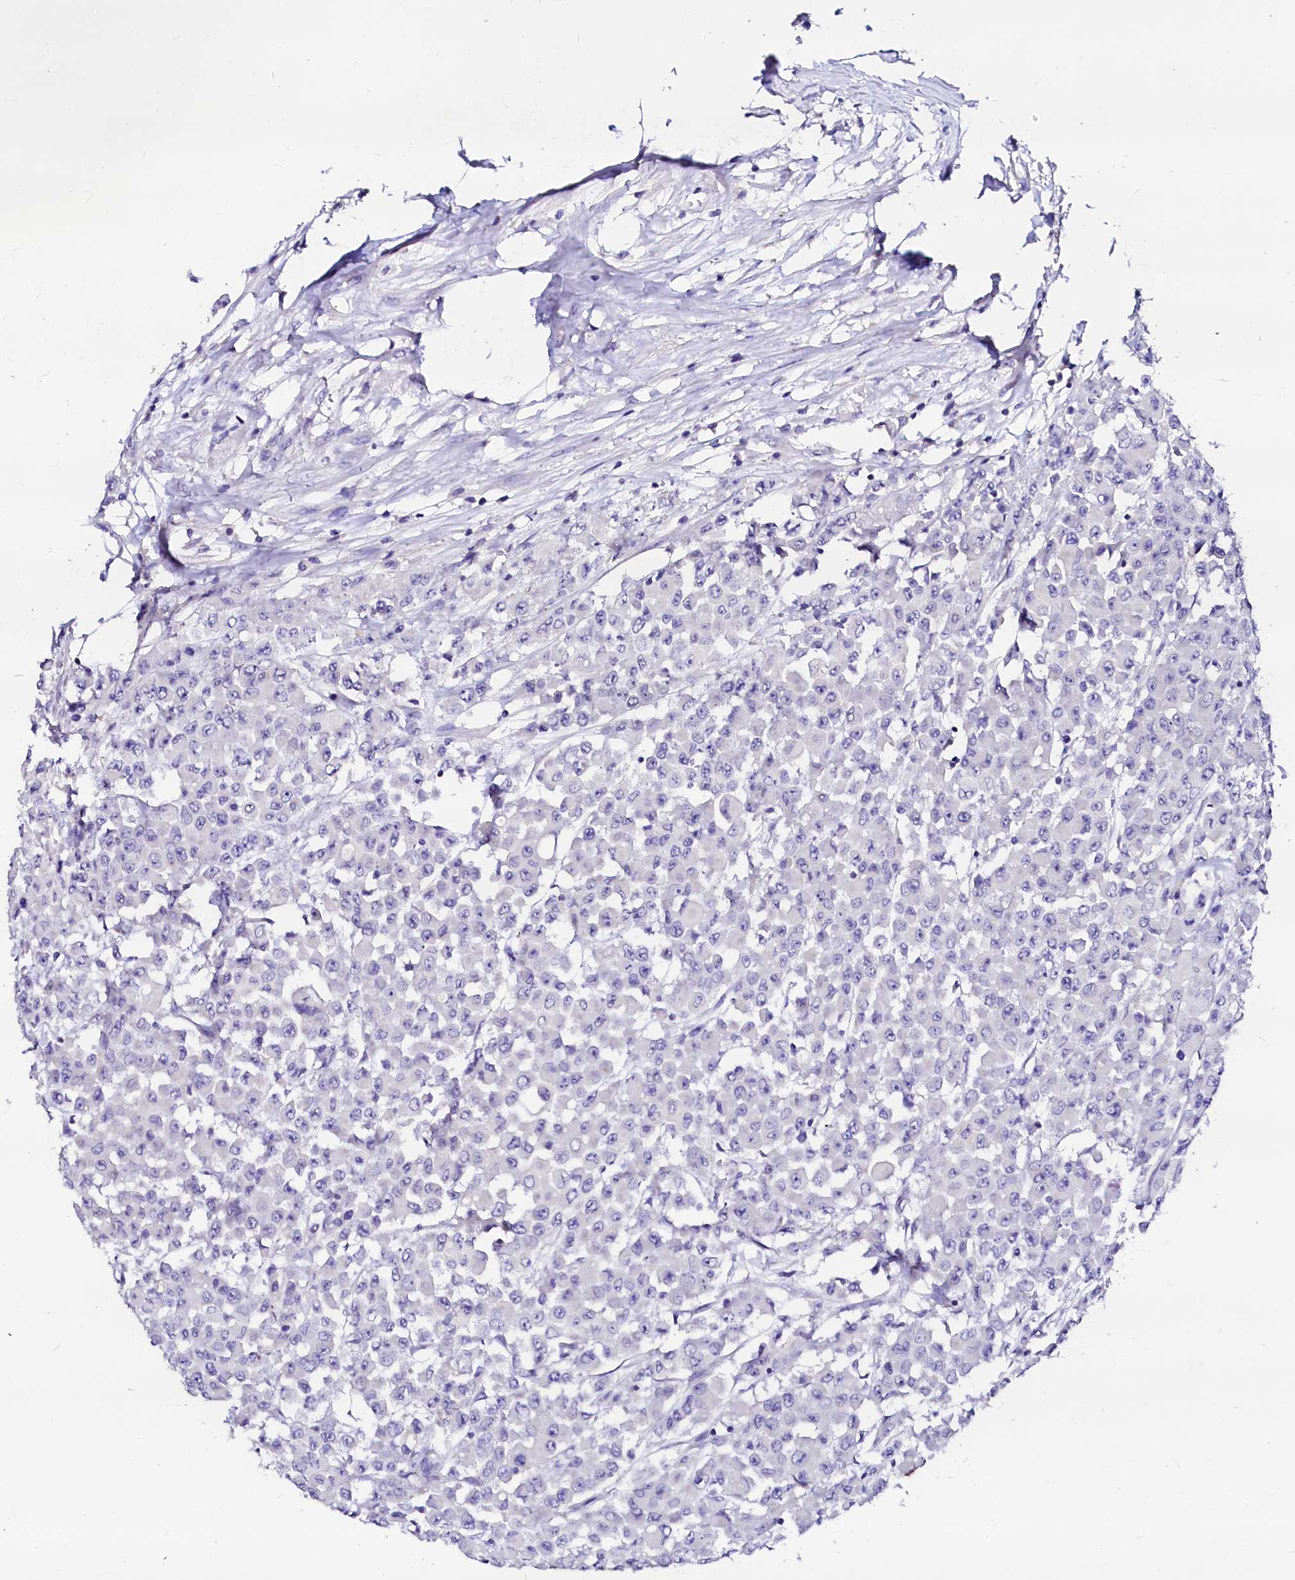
{"staining": {"intensity": "negative", "quantity": "none", "location": "none"}, "tissue": "colorectal cancer", "cell_type": "Tumor cells", "image_type": "cancer", "snomed": [{"axis": "morphology", "description": "Adenocarcinoma, NOS"}, {"axis": "topography", "description": "Colon"}], "caption": "Tumor cells are negative for brown protein staining in colorectal adenocarcinoma.", "gene": "NALF1", "patient": {"sex": "male", "age": 51}}